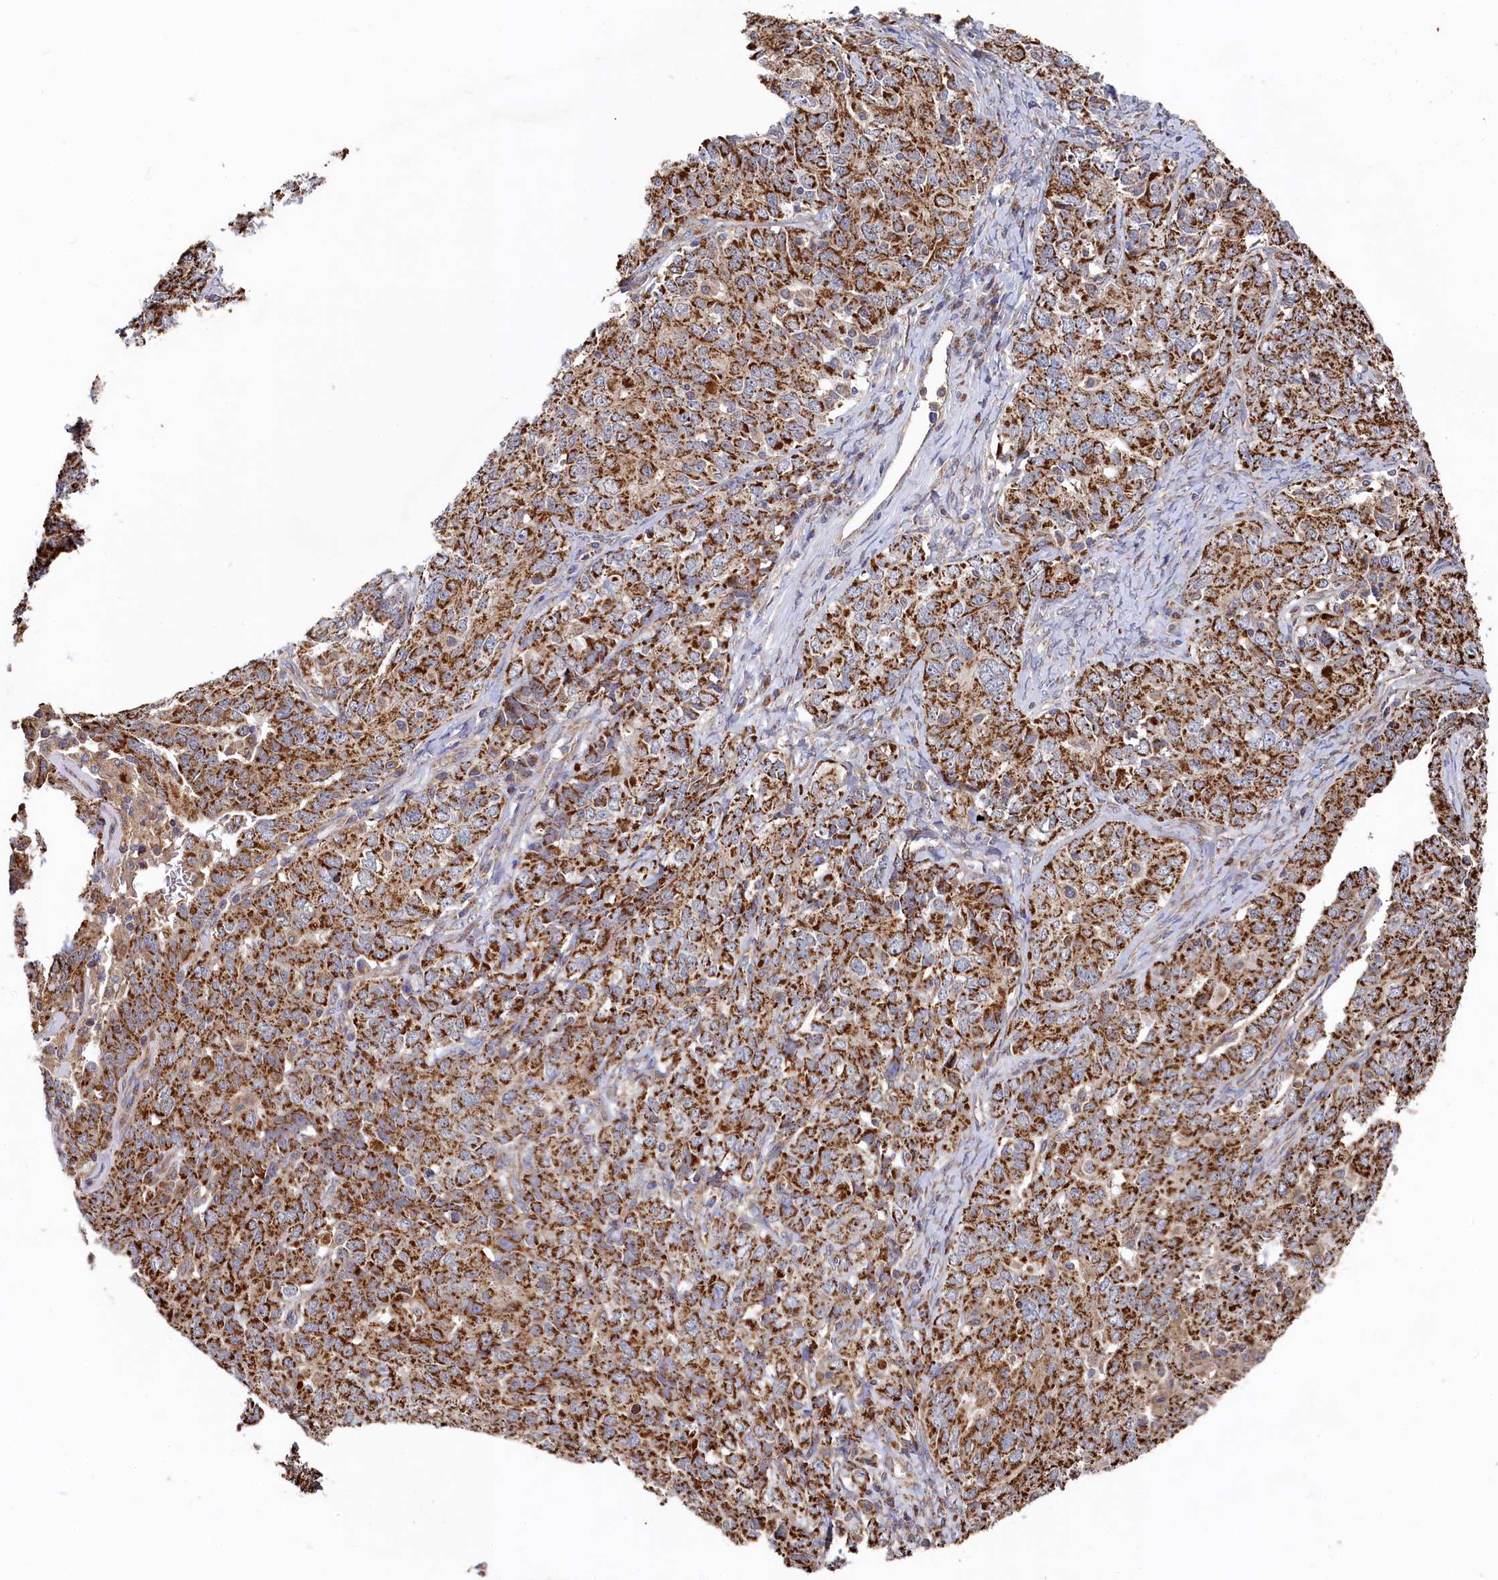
{"staining": {"intensity": "moderate", "quantity": ">75%", "location": "cytoplasmic/membranous"}, "tissue": "ovarian cancer", "cell_type": "Tumor cells", "image_type": "cancer", "snomed": [{"axis": "morphology", "description": "Carcinoma, endometroid"}, {"axis": "topography", "description": "Ovary"}], "caption": "High-magnification brightfield microscopy of ovarian cancer (endometroid carcinoma) stained with DAB (3,3'-diaminobenzidine) (brown) and counterstained with hematoxylin (blue). tumor cells exhibit moderate cytoplasmic/membranous staining is appreciated in approximately>75% of cells. The staining was performed using DAB, with brown indicating positive protein expression. Nuclei are stained blue with hematoxylin.", "gene": "HAUS2", "patient": {"sex": "female", "age": 62}}